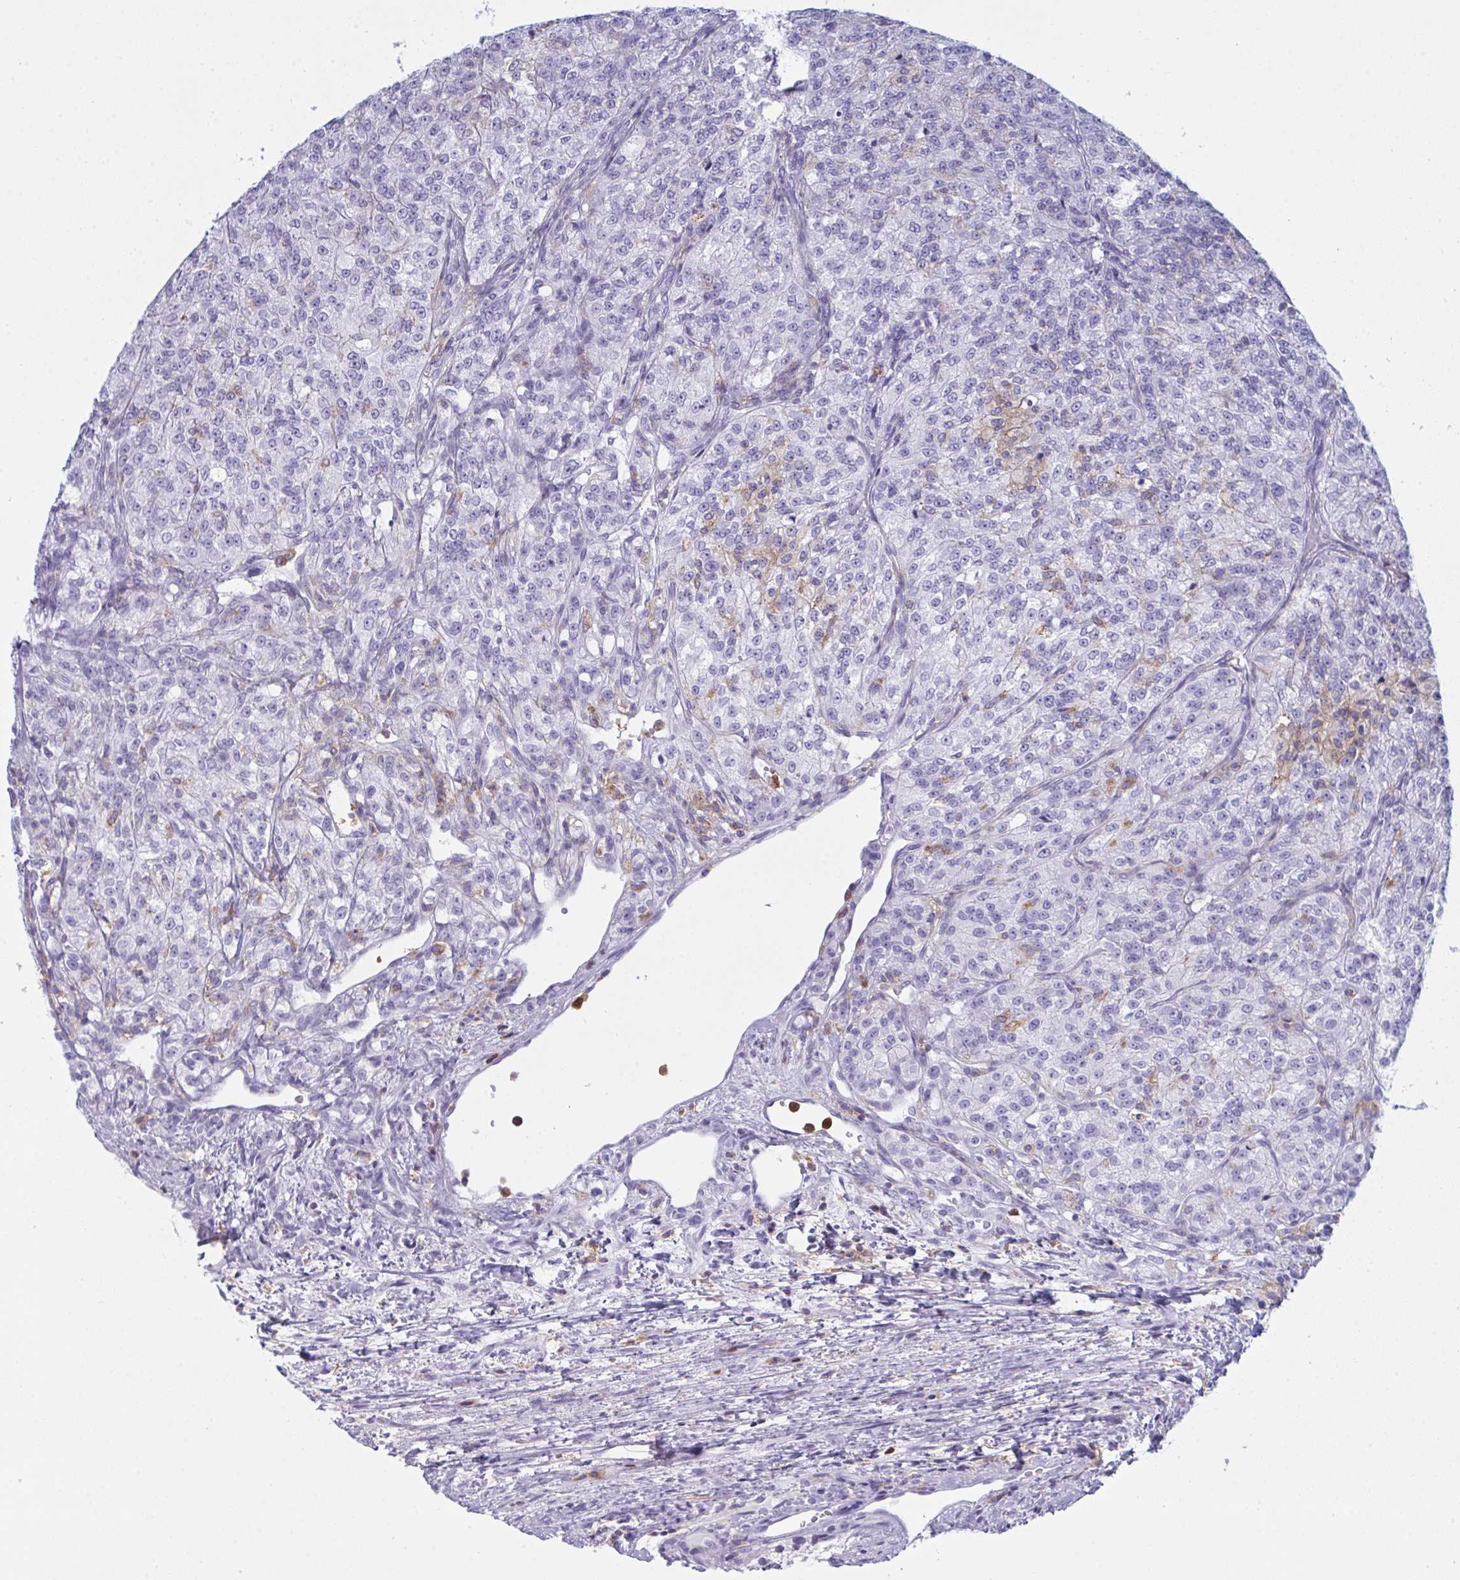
{"staining": {"intensity": "negative", "quantity": "none", "location": "none"}, "tissue": "renal cancer", "cell_type": "Tumor cells", "image_type": "cancer", "snomed": [{"axis": "morphology", "description": "Adenocarcinoma, NOS"}, {"axis": "topography", "description": "Kidney"}], "caption": "Human adenocarcinoma (renal) stained for a protein using IHC demonstrates no positivity in tumor cells.", "gene": "MYO1F", "patient": {"sex": "female", "age": 63}}